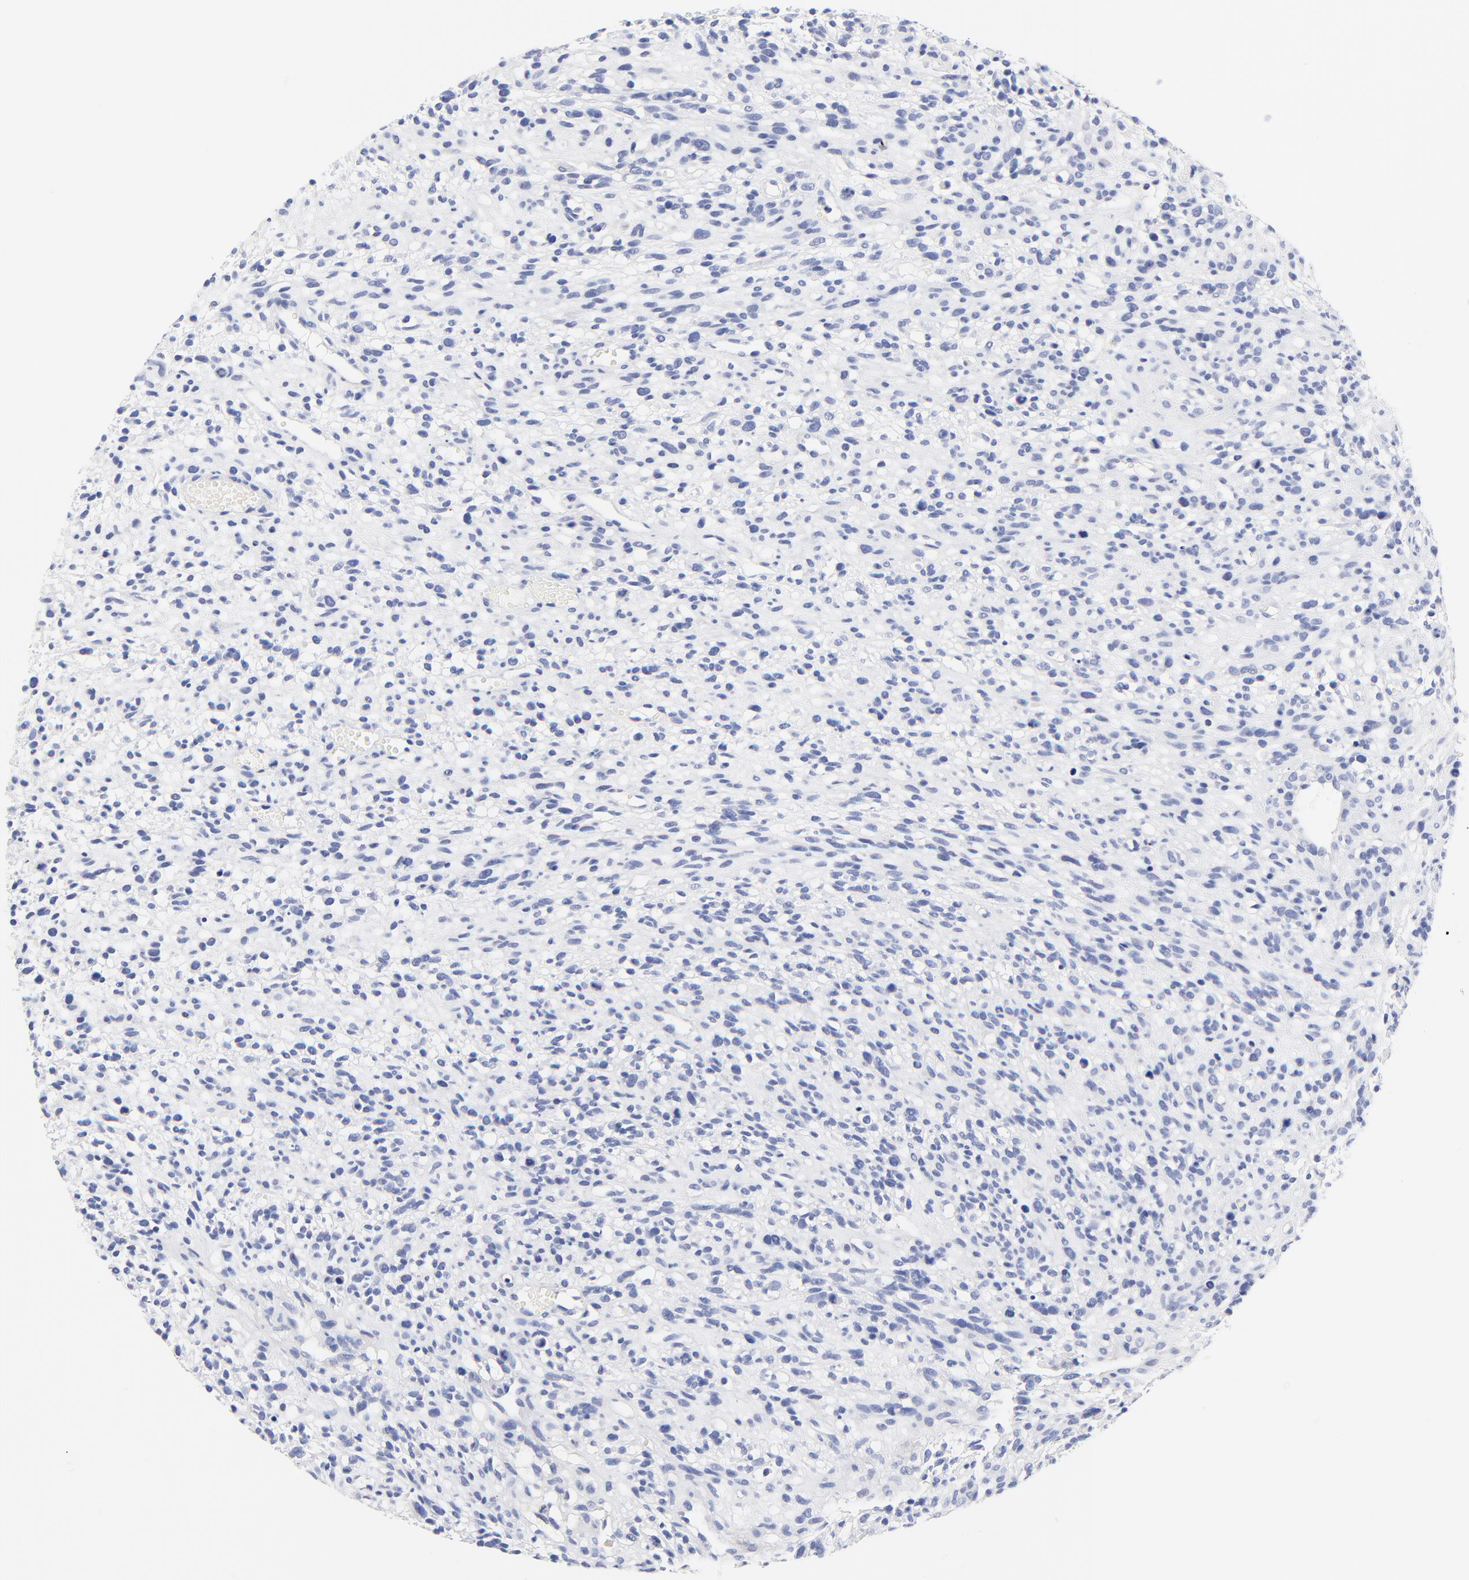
{"staining": {"intensity": "negative", "quantity": "none", "location": "none"}, "tissue": "glioma", "cell_type": "Tumor cells", "image_type": "cancer", "snomed": [{"axis": "morphology", "description": "Glioma, malignant, High grade"}, {"axis": "topography", "description": "Brain"}], "caption": "Tumor cells are negative for brown protein staining in glioma.", "gene": "FBXO10", "patient": {"sex": "male", "age": 66}}